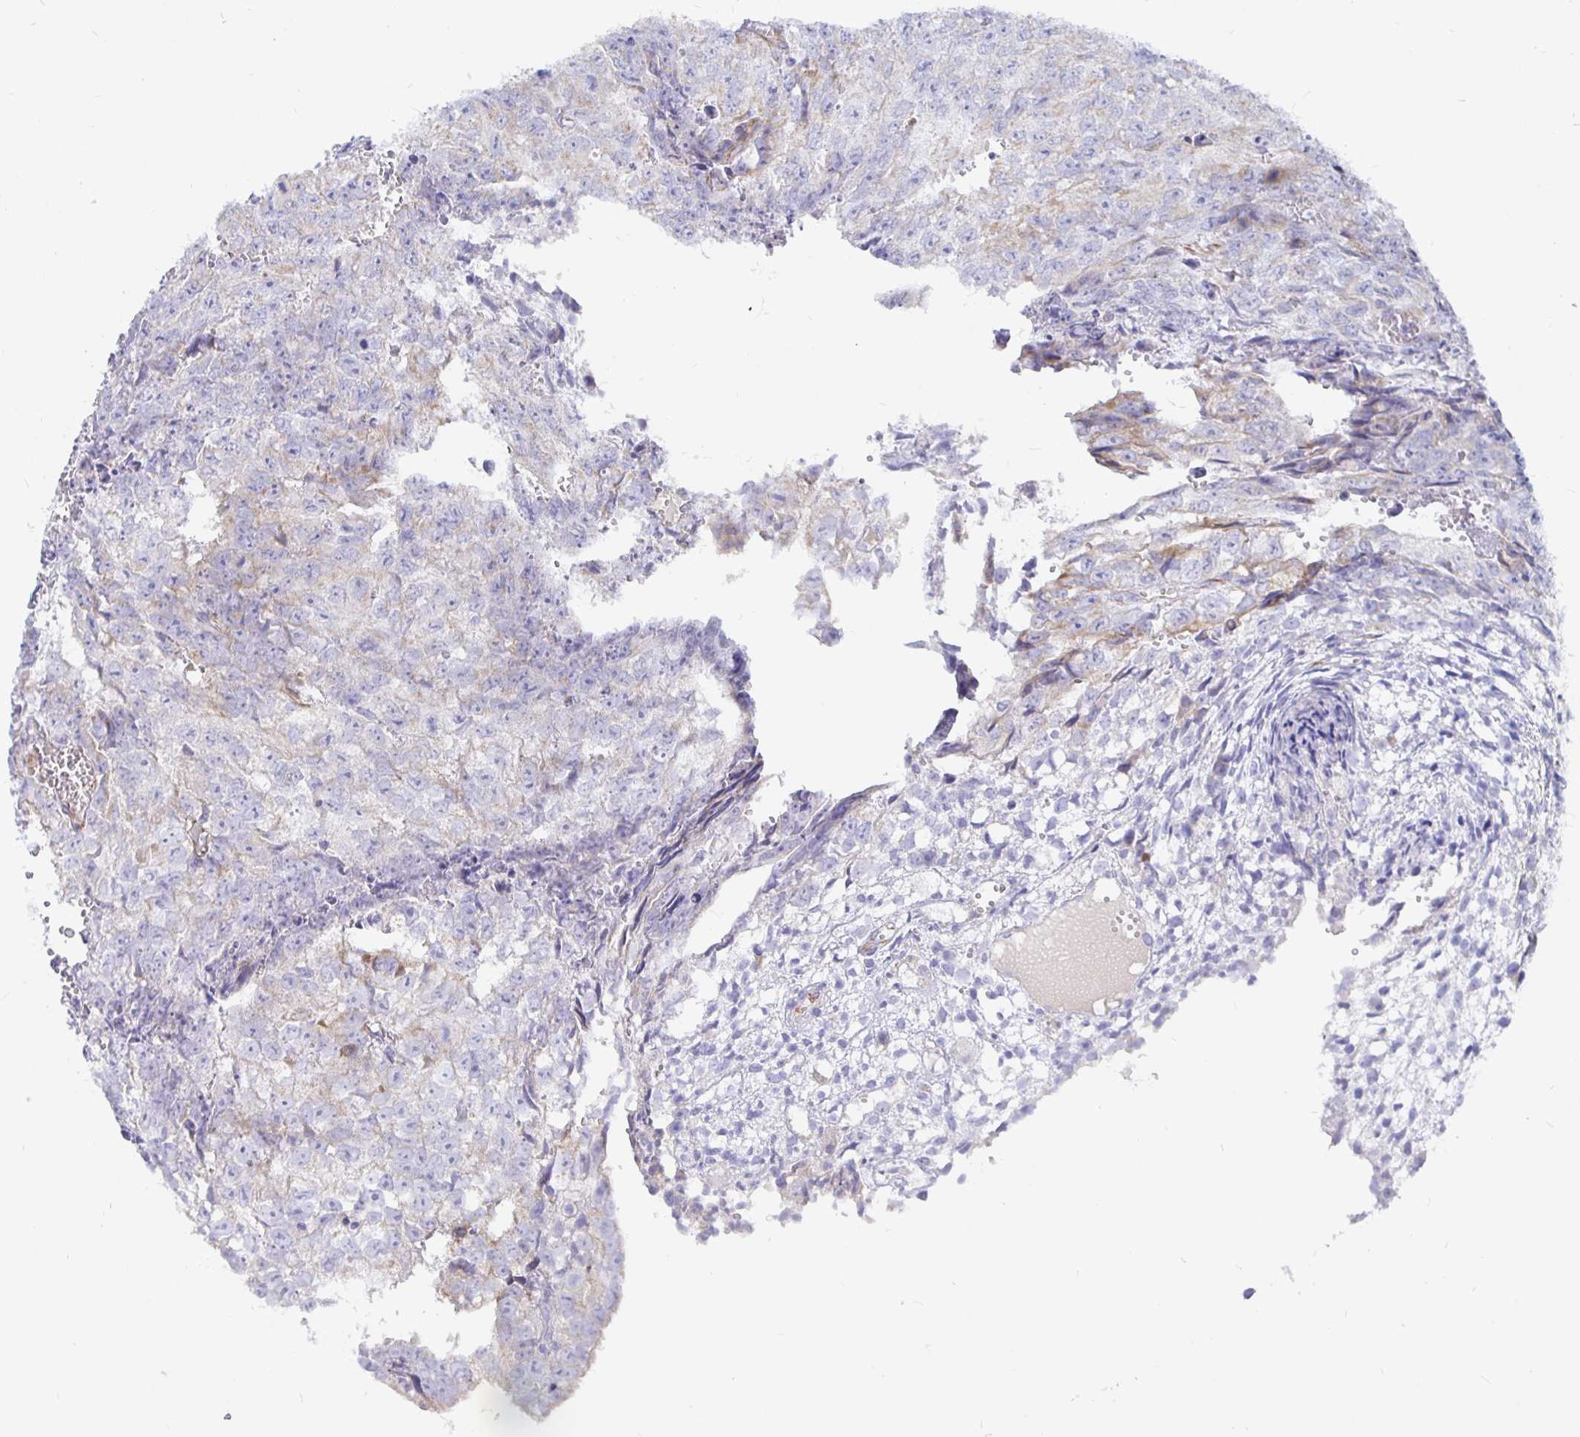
{"staining": {"intensity": "weak", "quantity": "<25%", "location": "cytoplasmic/membranous"}, "tissue": "testis cancer", "cell_type": "Tumor cells", "image_type": "cancer", "snomed": [{"axis": "morphology", "description": "Carcinoma, Embryonal, NOS"}, {"axis": "morphology", "description": "Teratoma, malignant, NOS"}, {"axis": "topography", "description": "Testis"}], "caption": "Testis cancer (embryonal carcinoma) stained for a protein using immunohistochemistry (IHC) displays no positivity tumor cells.", "gene": "COX16", "patient": {"sex": "male", "age": 24}}